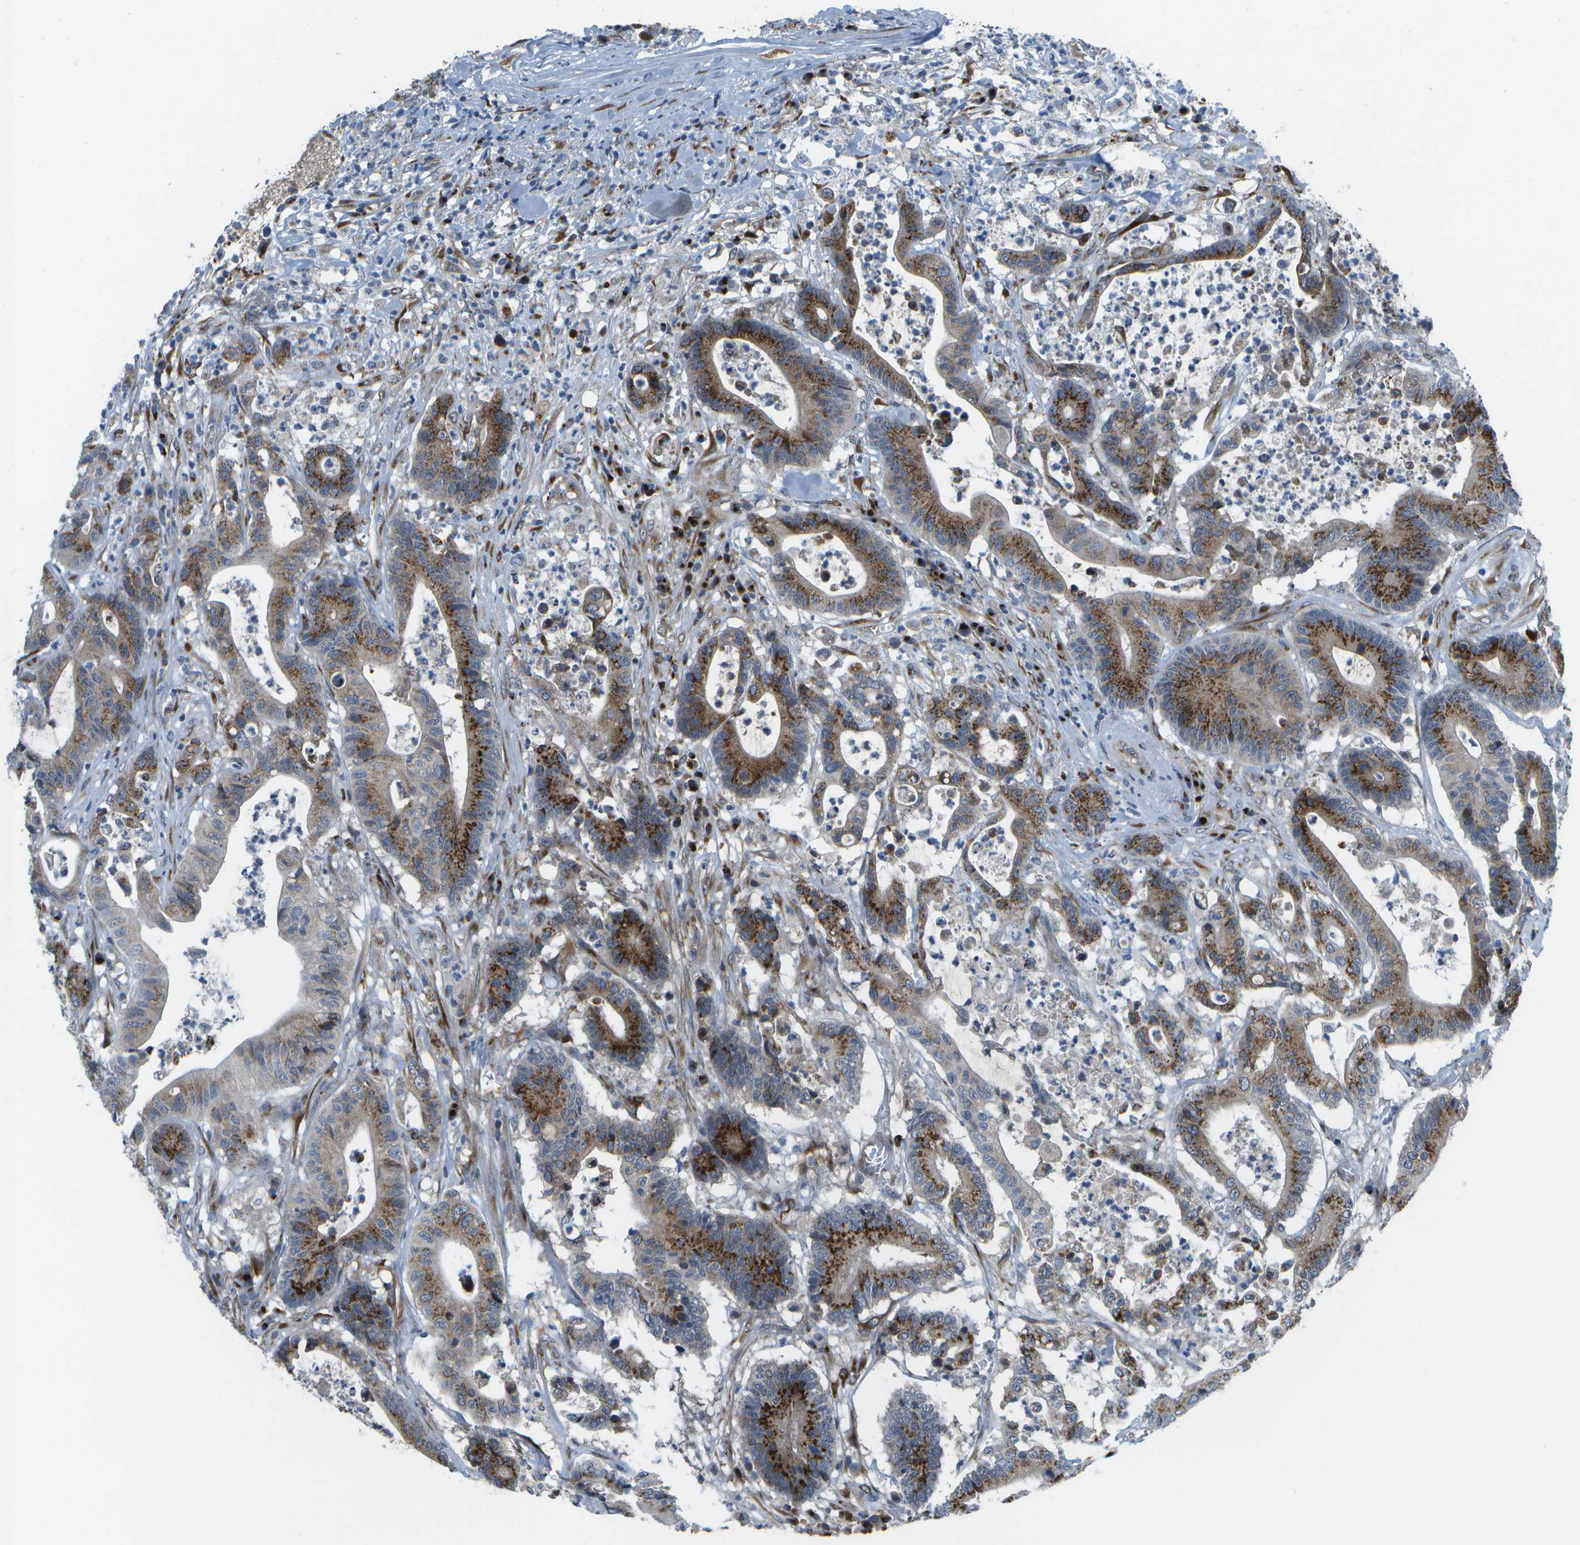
{"staining": {"intensity": "strong", "quantity": ">75%", "location": "cytoplasmic/membranous"}, "tissue": "colorectal cancer", "cell_type": "Tumor cells", "image_type": "cancer", "snomed": [{"axis": "morphology", "description": "Adenocarcinoma, NOS"}, {"axis": "topography", "description": "Colon"}], "caption": "Colorectal cancer (adenocarcinoma) stained with a protein marker displays strong staining in tumor cells.", "gene": "QSOX2", "patient": {"sex": "female", "age": 84}}